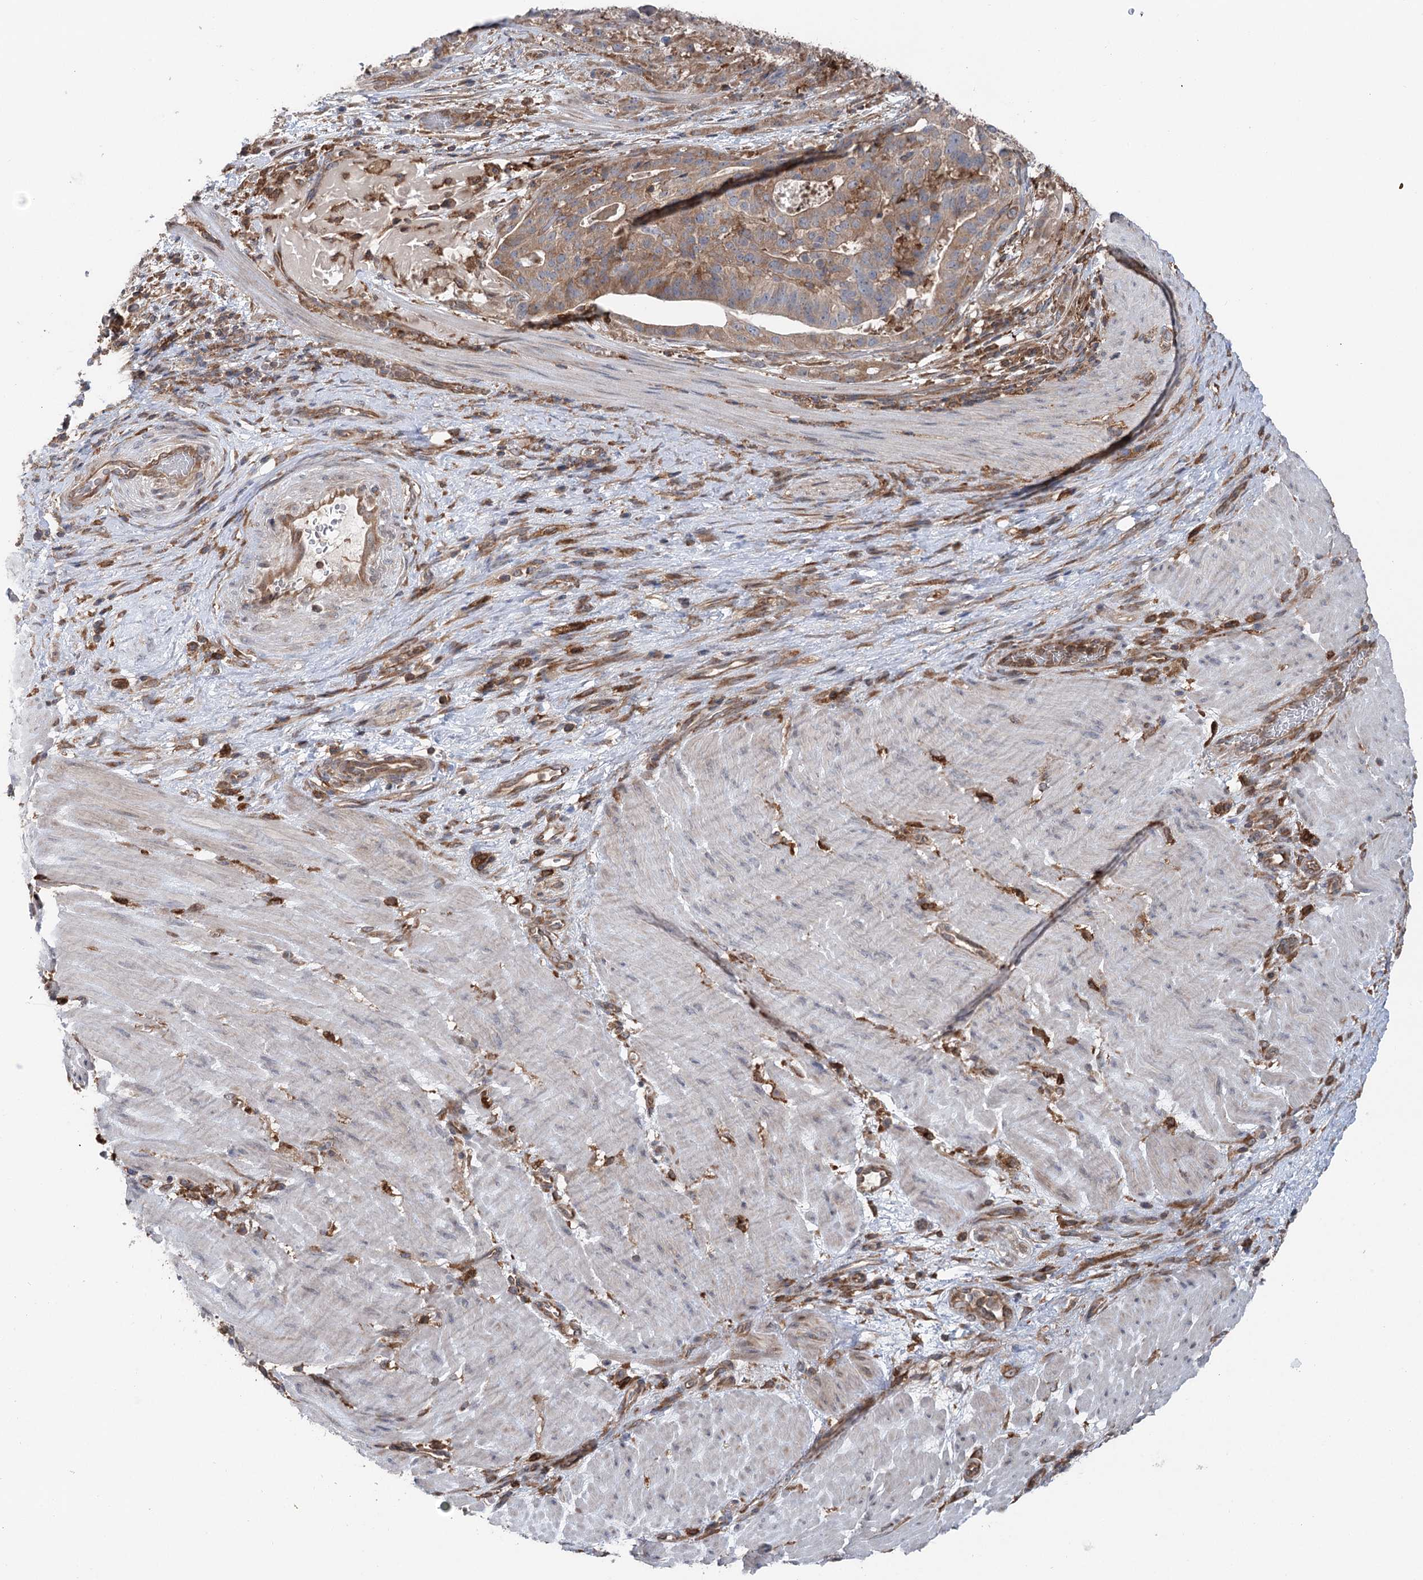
{"staining": {"intensity": "weak", "quantity": ">75%", "location": "cytoplasmic/membranous"}, "tissue": "stomach cancer", "cell_type": "Tumor cells", "image_type": "cancer", "snomed": [{"axis": "morphology", "description": "Adenocarcinoma, NOS"}, {"axis": "topography", "description": "Stomach"}], "caption": "Immunohistochemistry (IHC) histopathology image of stomach cancer stained for a protein (brown), which reveals low levels of weak cytoplasmic/membranous expression in approximately >75% of tumor cells.", "gene": "PPP1R21", "patient": {"sex": "male", "age": 48}}